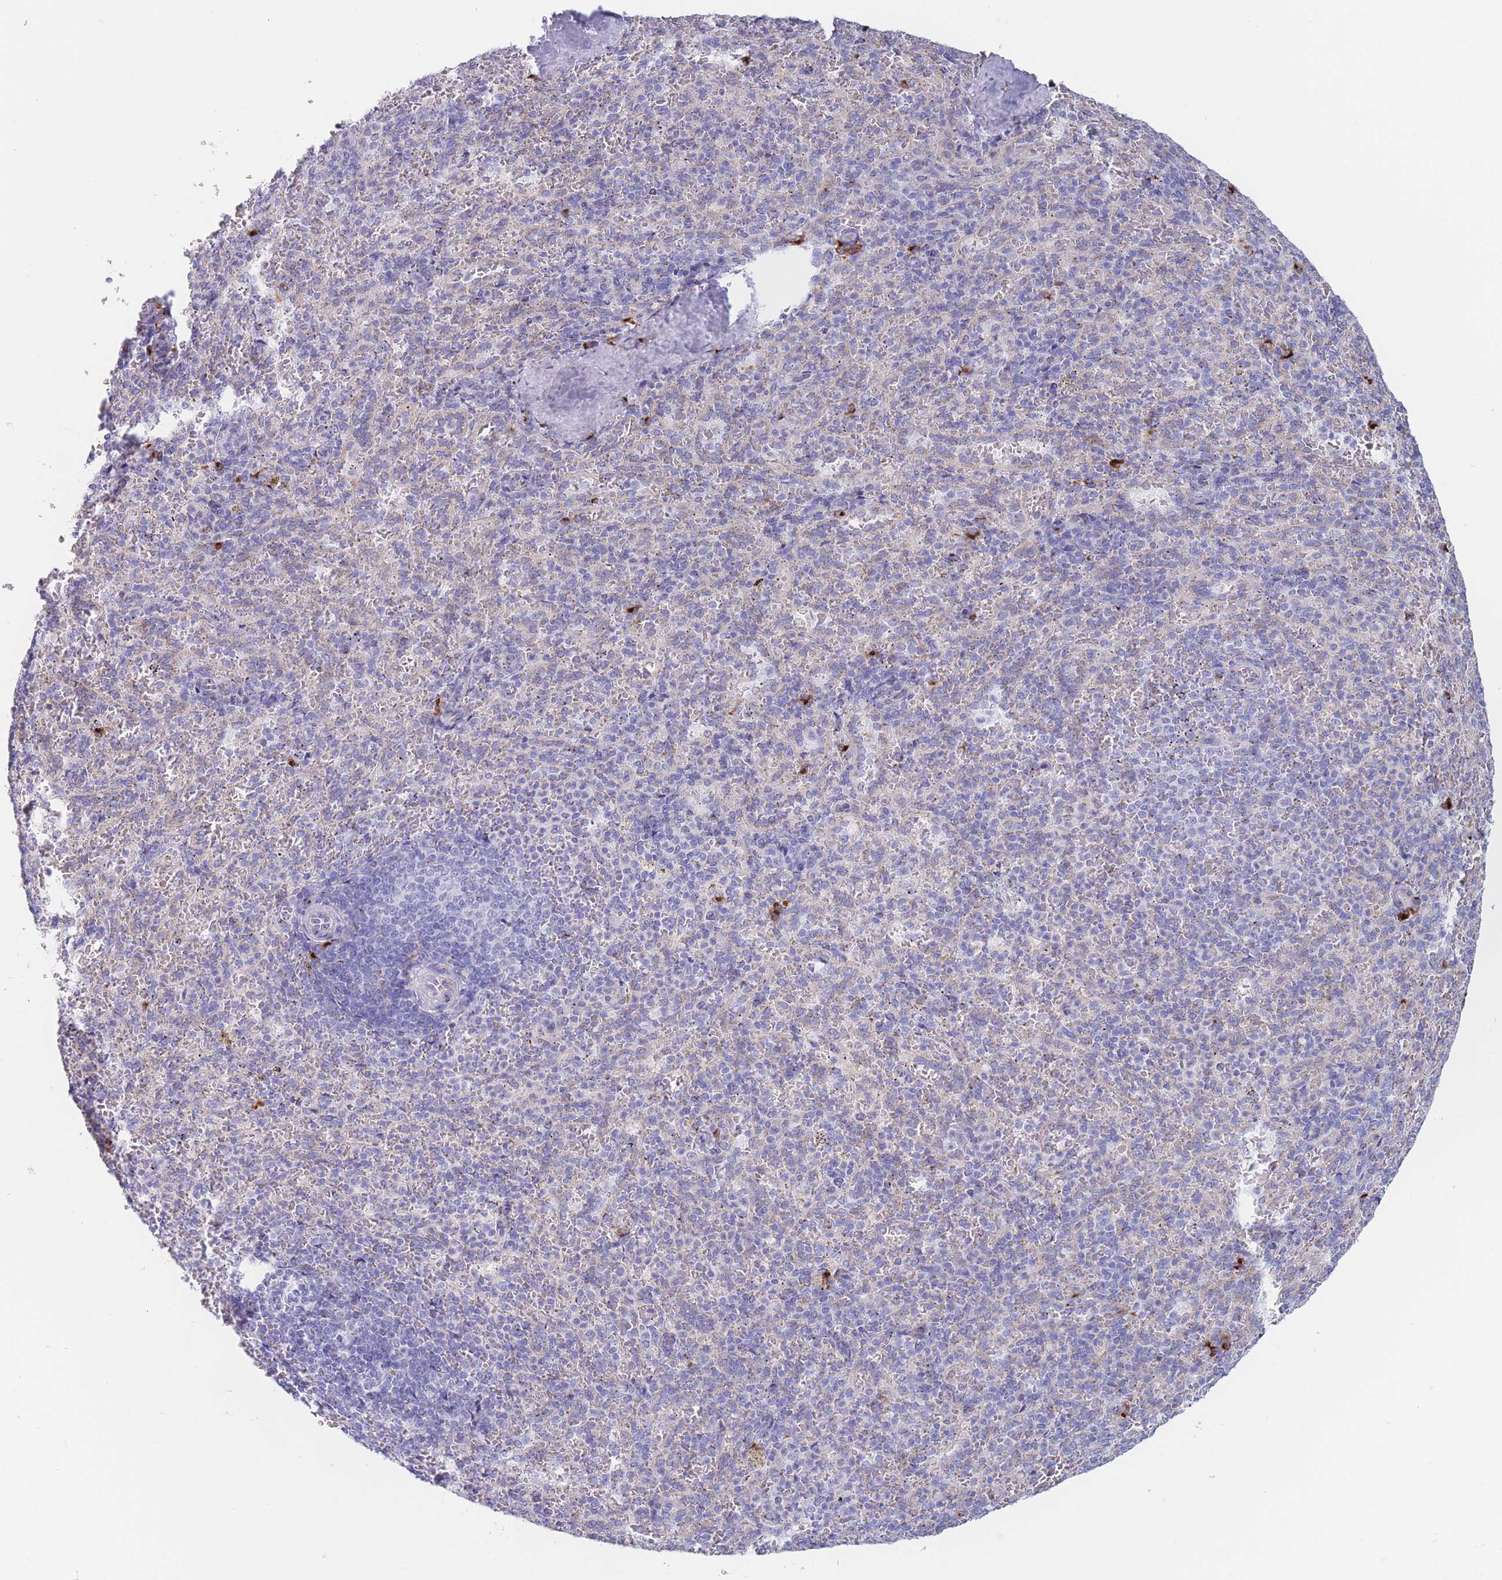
{"staining": {"intensity": "strong", "quantity": "<25%", "location": "cytoplasmic/membranous"}, "tissue": "spleen", "cell_type": "Cells in red pulp", "image_type": "normal", "snomed": [{"axis": "morphology", "description": "Normal tissue, NOS"}, {"axis": "topography", "description": "Spleen"}], "caption": "Immunohistochemical staining of normal human spleen displays medium levels of strong cytoplasmic/membranous expression in approximately <25% of cells in red pulp. (IHC, brightfield microscopy, high magnification).", "gene": "MRPL30", "patient": {"sex": "female", "age": 21}}